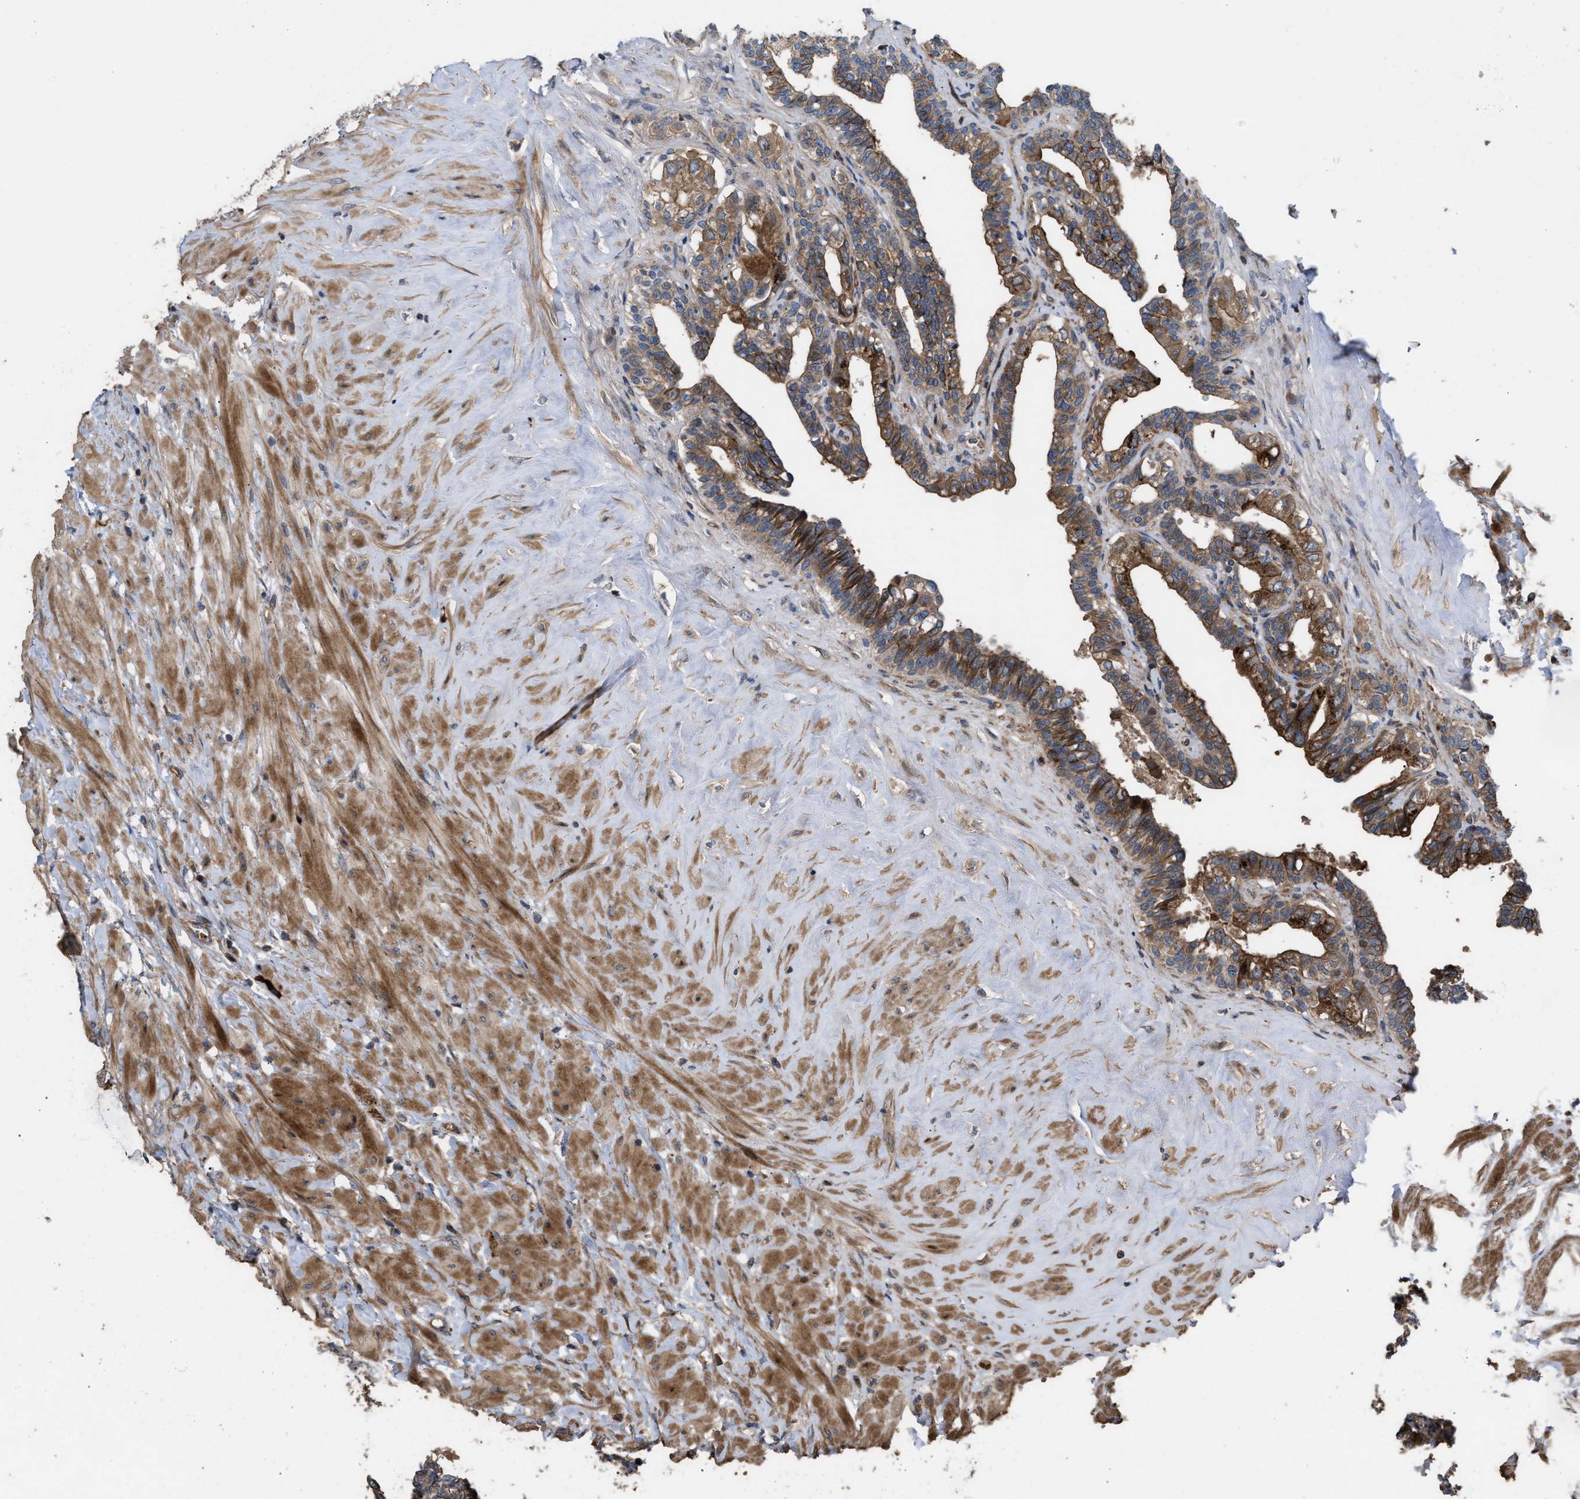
{"staining": {"intensity": "strong", "quantity": ">75%", "location": "cytoplasmic/membranous"}, "tissue": "seminal vesicle", "cell_type": "Glandular cells", "image_type": "normal", "snomed": [{"axis": "morphology", "description": "Normal tissue, NOS"}, {"axis": "topography", "description": "Seminal veicle"}], "caption": "A brown stain highlights strong cytoplasmic/membranous expression of a protein in glandular cells of benign human seminal vesicle.", "gene": "STAU1", "patient": {"sex": "male", "age": 63}}